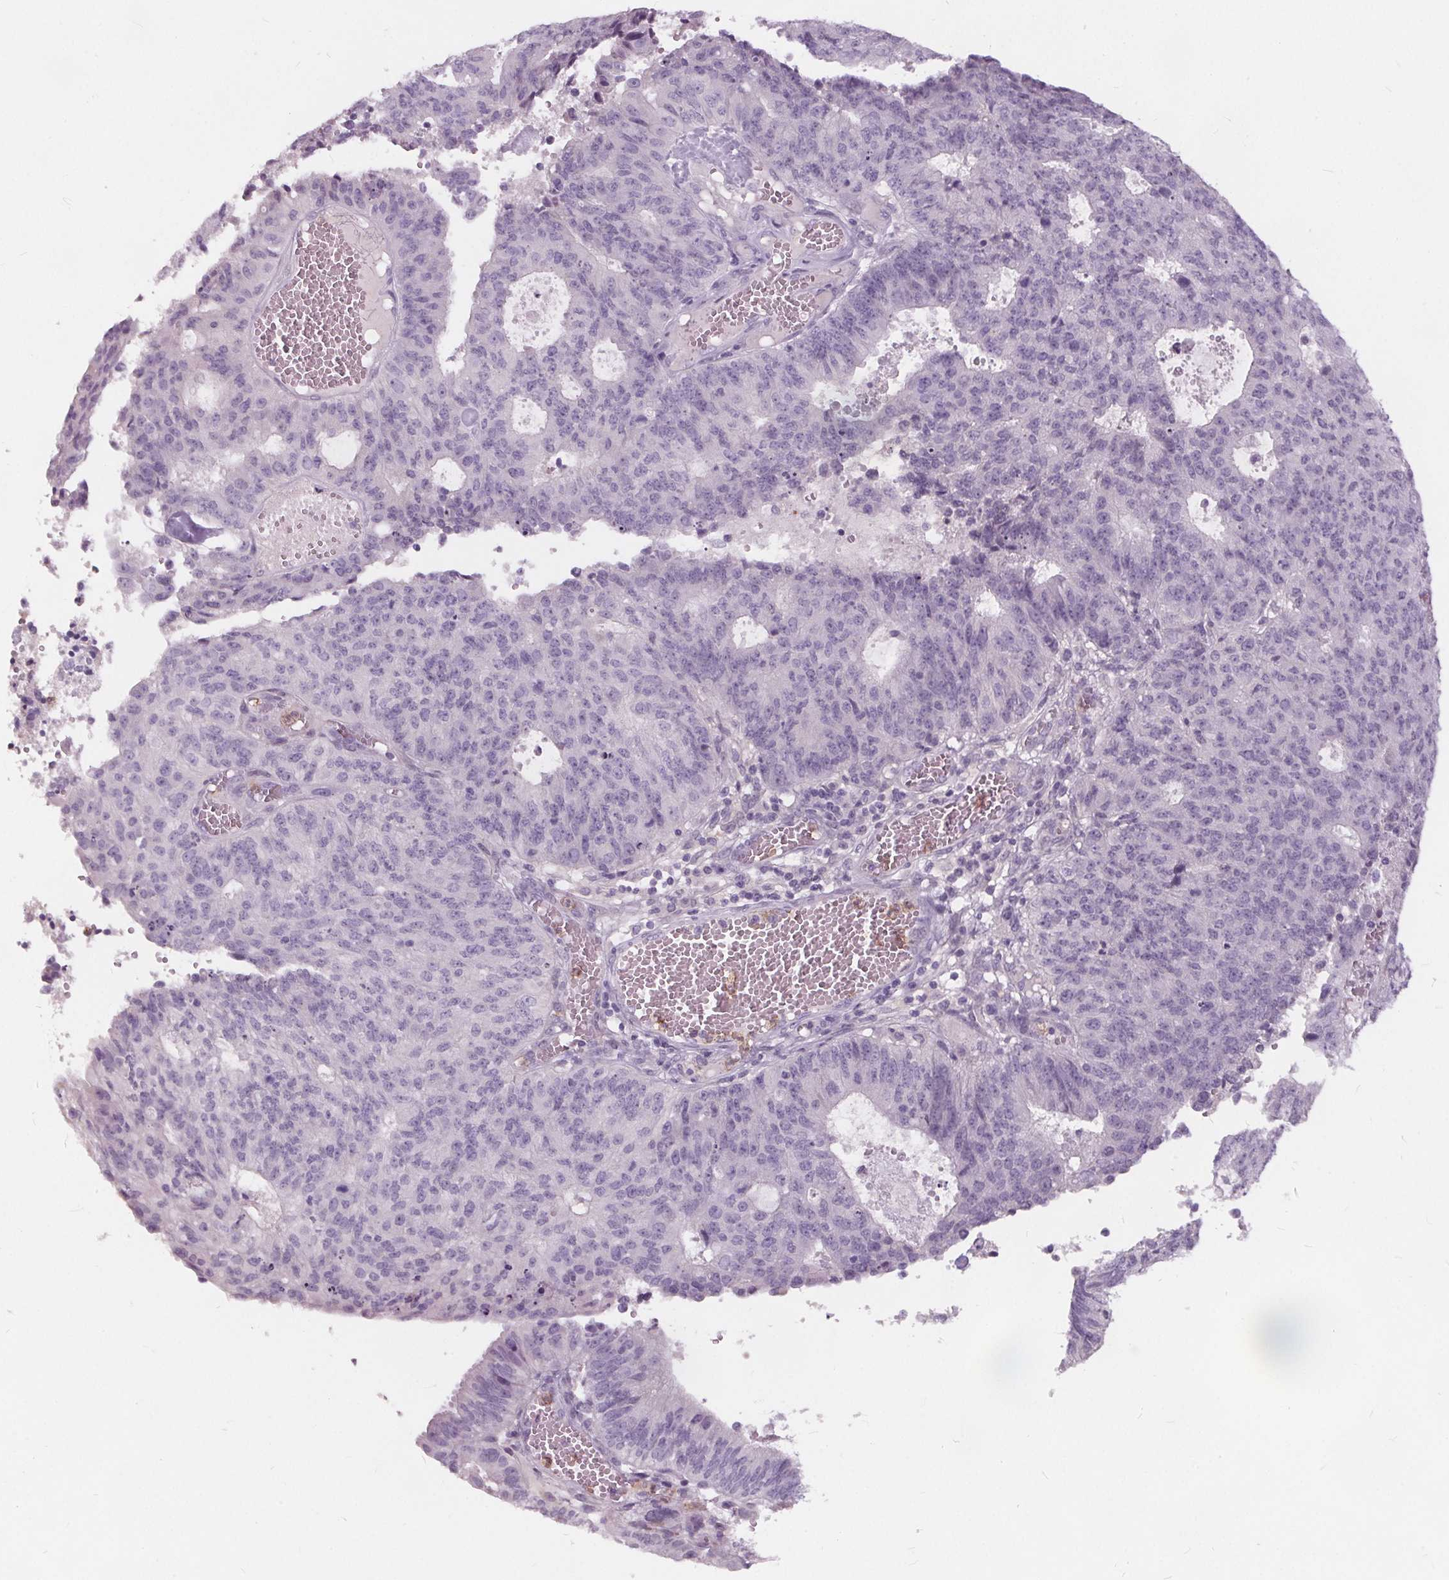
{"staining": {"intensity": "negative", "quantity": "none", "location": "none"}, "tissue": "endometrial cancer", "cell_type": "Tumor cells", "image_type": "cancer", "snomed": [{"axis": "morphology", "description": "Adenocarcinoma, NOS"}, {"axis": "topography", "description": "Endometrium"}], "caption": "High magnification brightfield microscopy of adenocarcinoma (endometrial) stained with DAB (brown) and counterstained with hematoxylin (blue): tumor cells show no significant positivity.", "gene": "HAAO", "patient": {"sex": "female", "age": 82}}